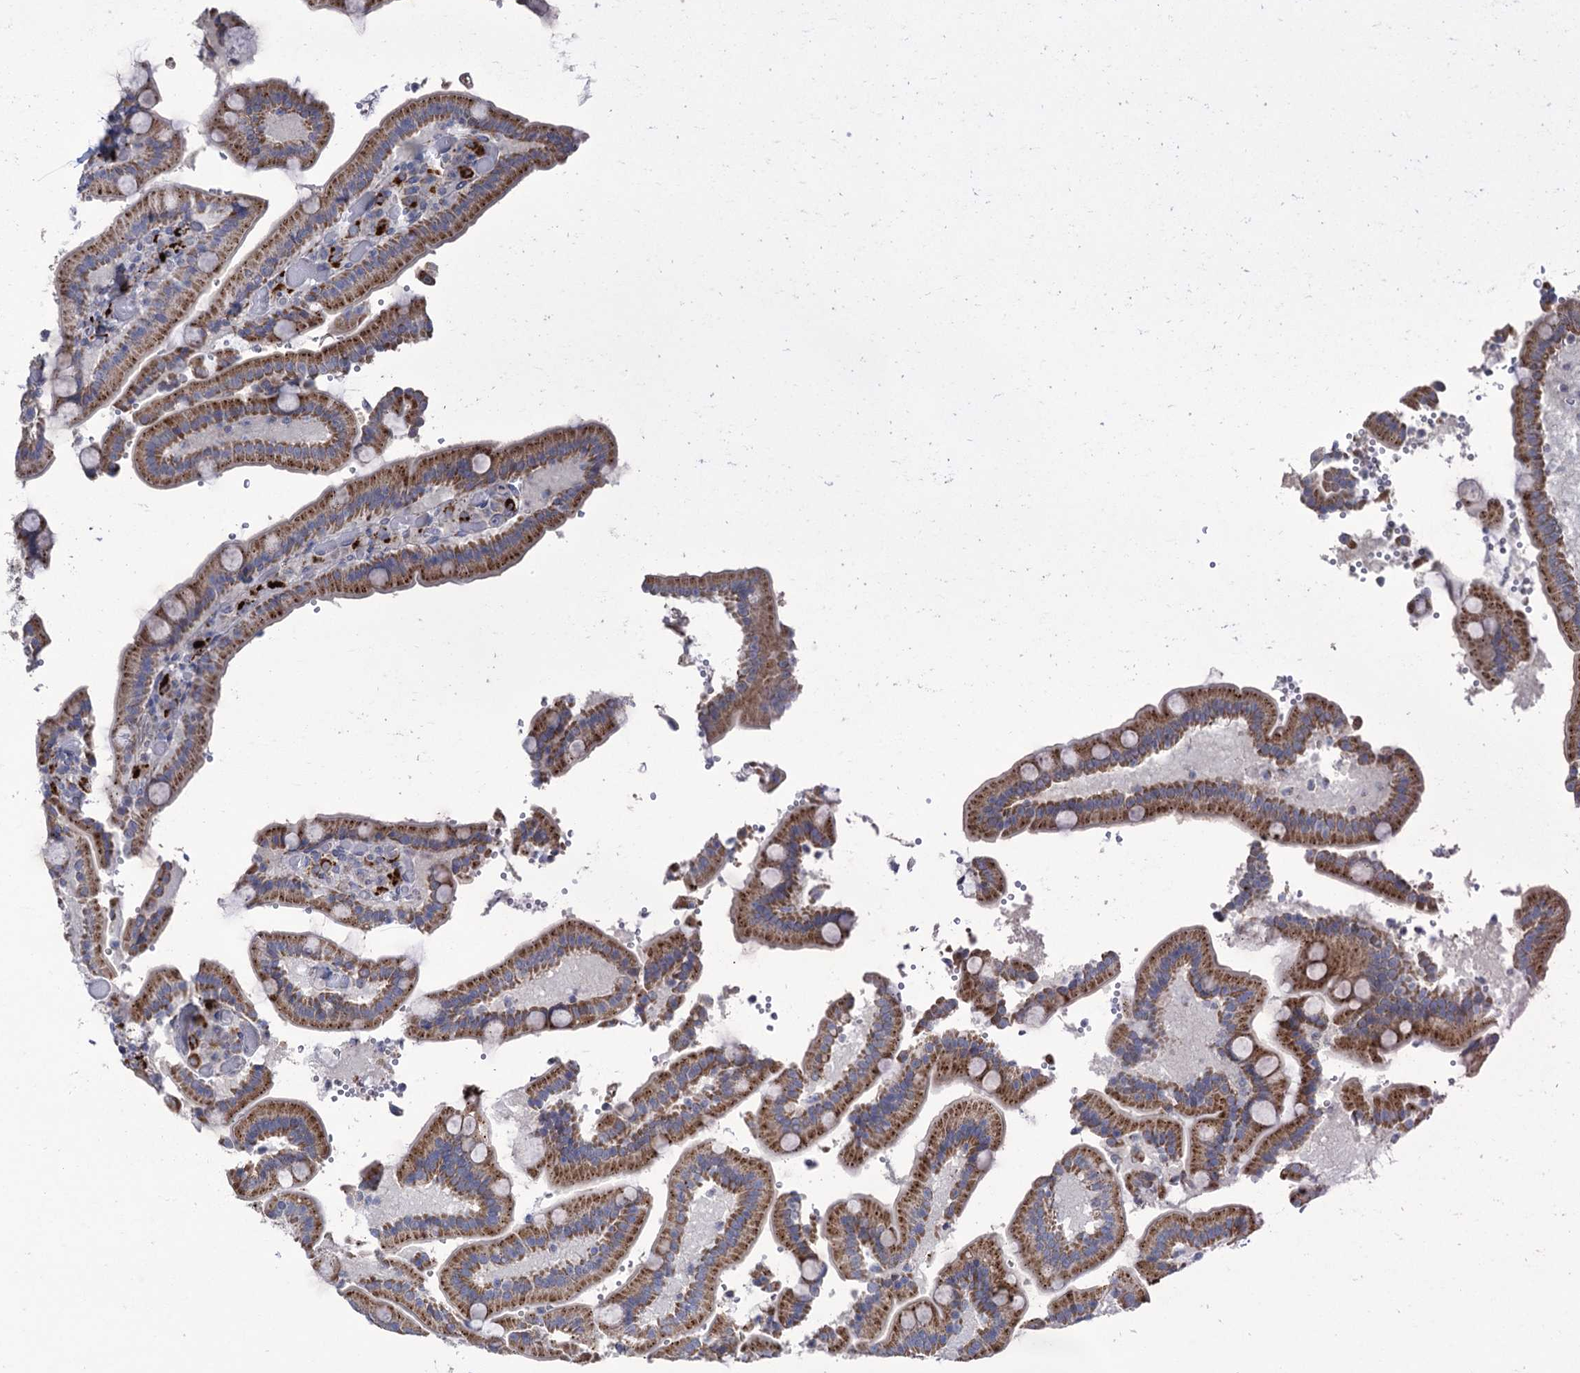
{"staining": {"intensity": "moderate", "quantity": ">75%", "location": "cytoplasmic/membranous"}, "tissue": "duodenum", "cell_type": "Glandular cells", "image_type": "normal", "snomed": [{"axis": "morphology", "description": "Normal tissue, NOS"}, {"axis": "topography", "description": "Duodenum"}], "caption": "Immunohistochemistry histopathology image of unremarkable duodenum stained for a protein (brown), which reveals medium levels of moderate cytoplasmic/membranous staining in about >75% of glandular cells.", "gene": "ANKS3", "patient": {"sex": "female", "age": 62}}